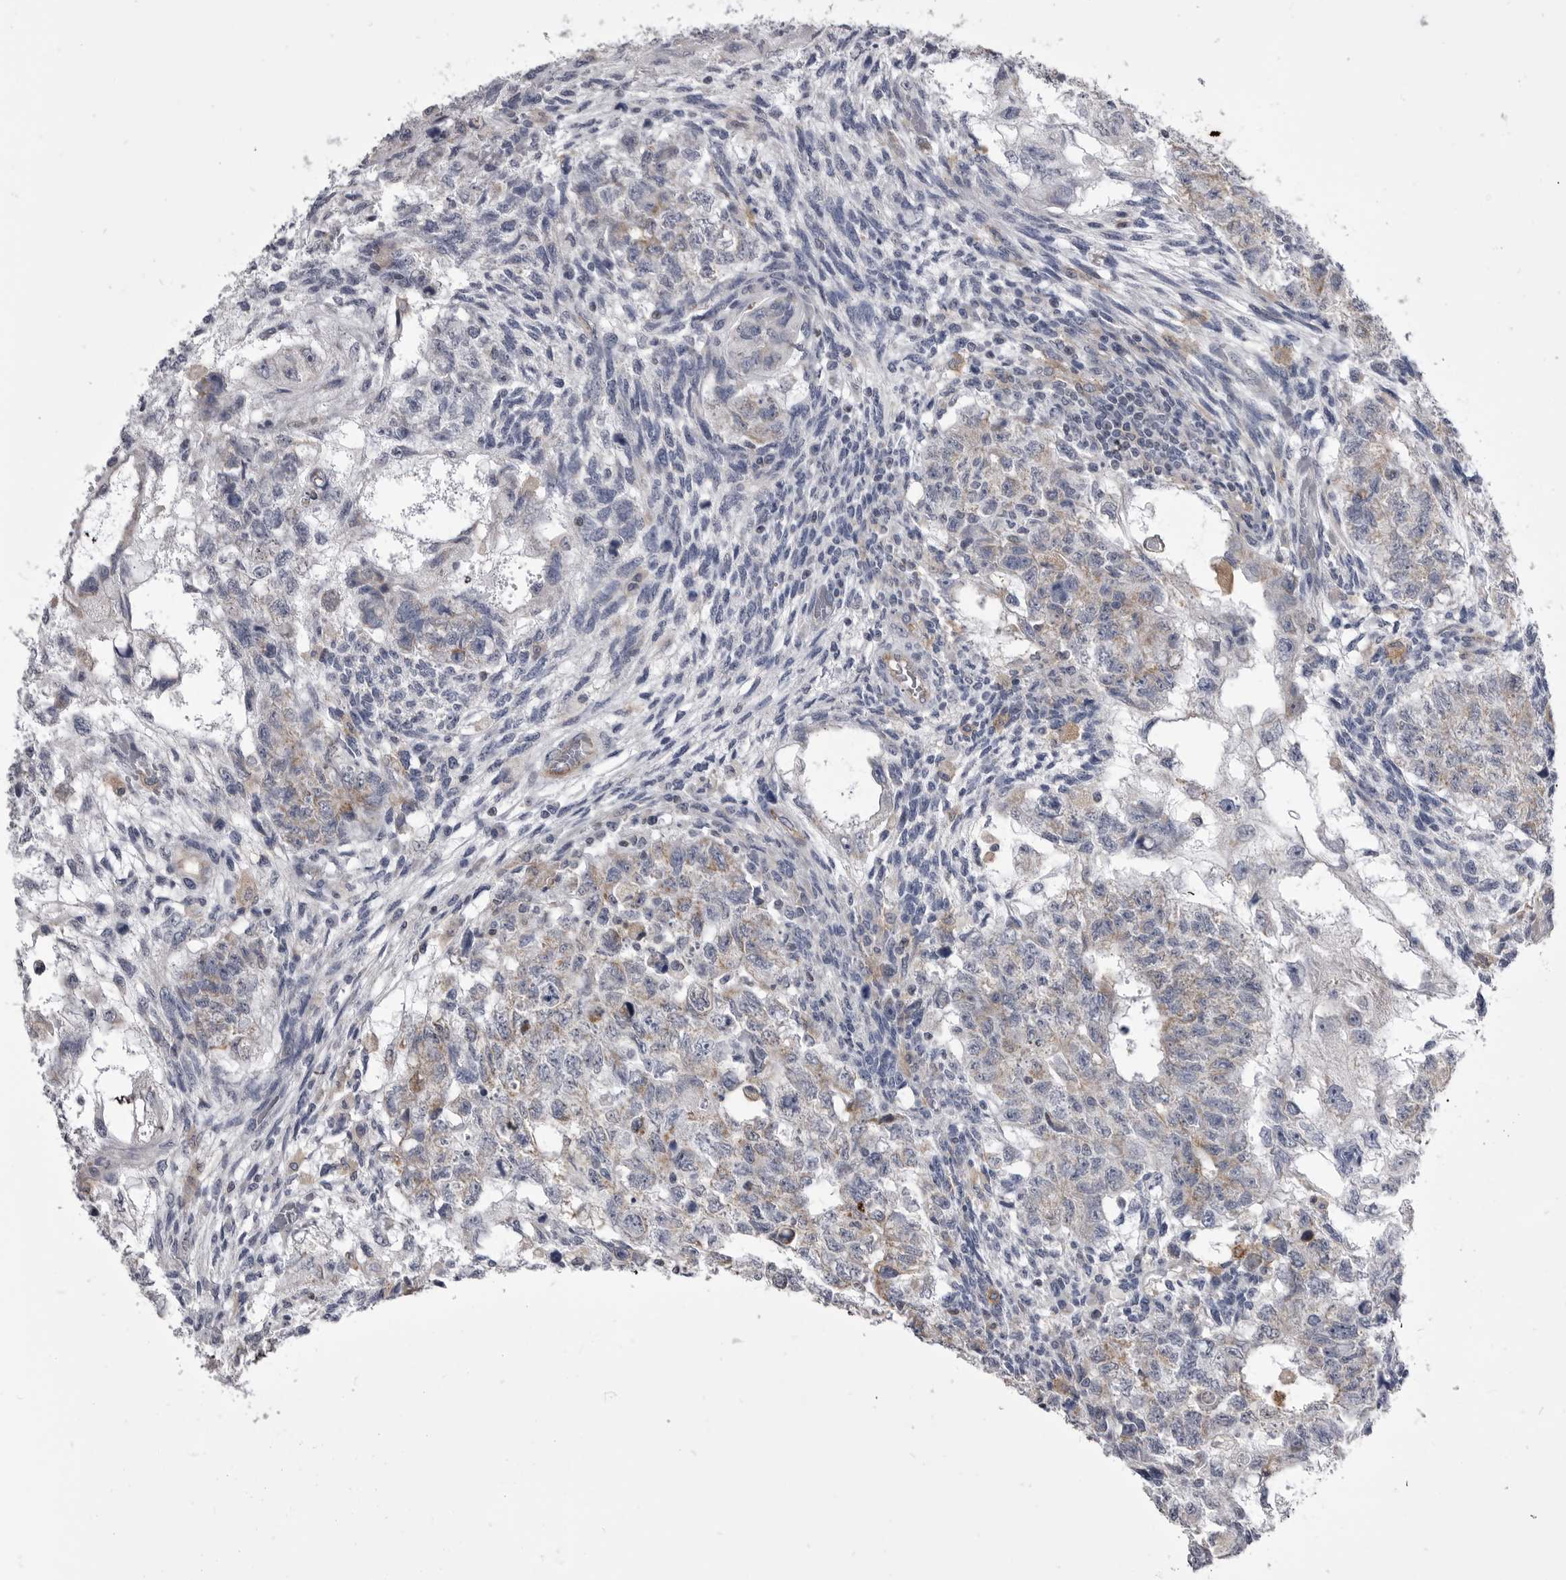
{"staining": {"intensity": "weak", "quantity": ">75%", "location": "cytoplasmic/membranous"}, "tissue": "testis cancer", "cell_type": "Tumor cells", "image_type": "cancer", "snomed": [{"axis": "morphology", "description": "Normal tissue, NOS"}, {"axis": "morphology", "description": "Carcinoma, Embryonal, NOS"}, {"axis": "topography", "description": "Testis"}], "caption": "Testis cancer stained with DAB IHC displays low levels of weak cytoplasmic/membranous expression in about >75% of tumor cells. The staining was performed using DAB (3,3'-diaminobenzidine) to visualize the protein expression in brown, while the nuclei were stained in blue with hematoxylin (Magnification: 20x).", "gene": "OPLAH", "patient": {"sex": "male", "age": 36}}